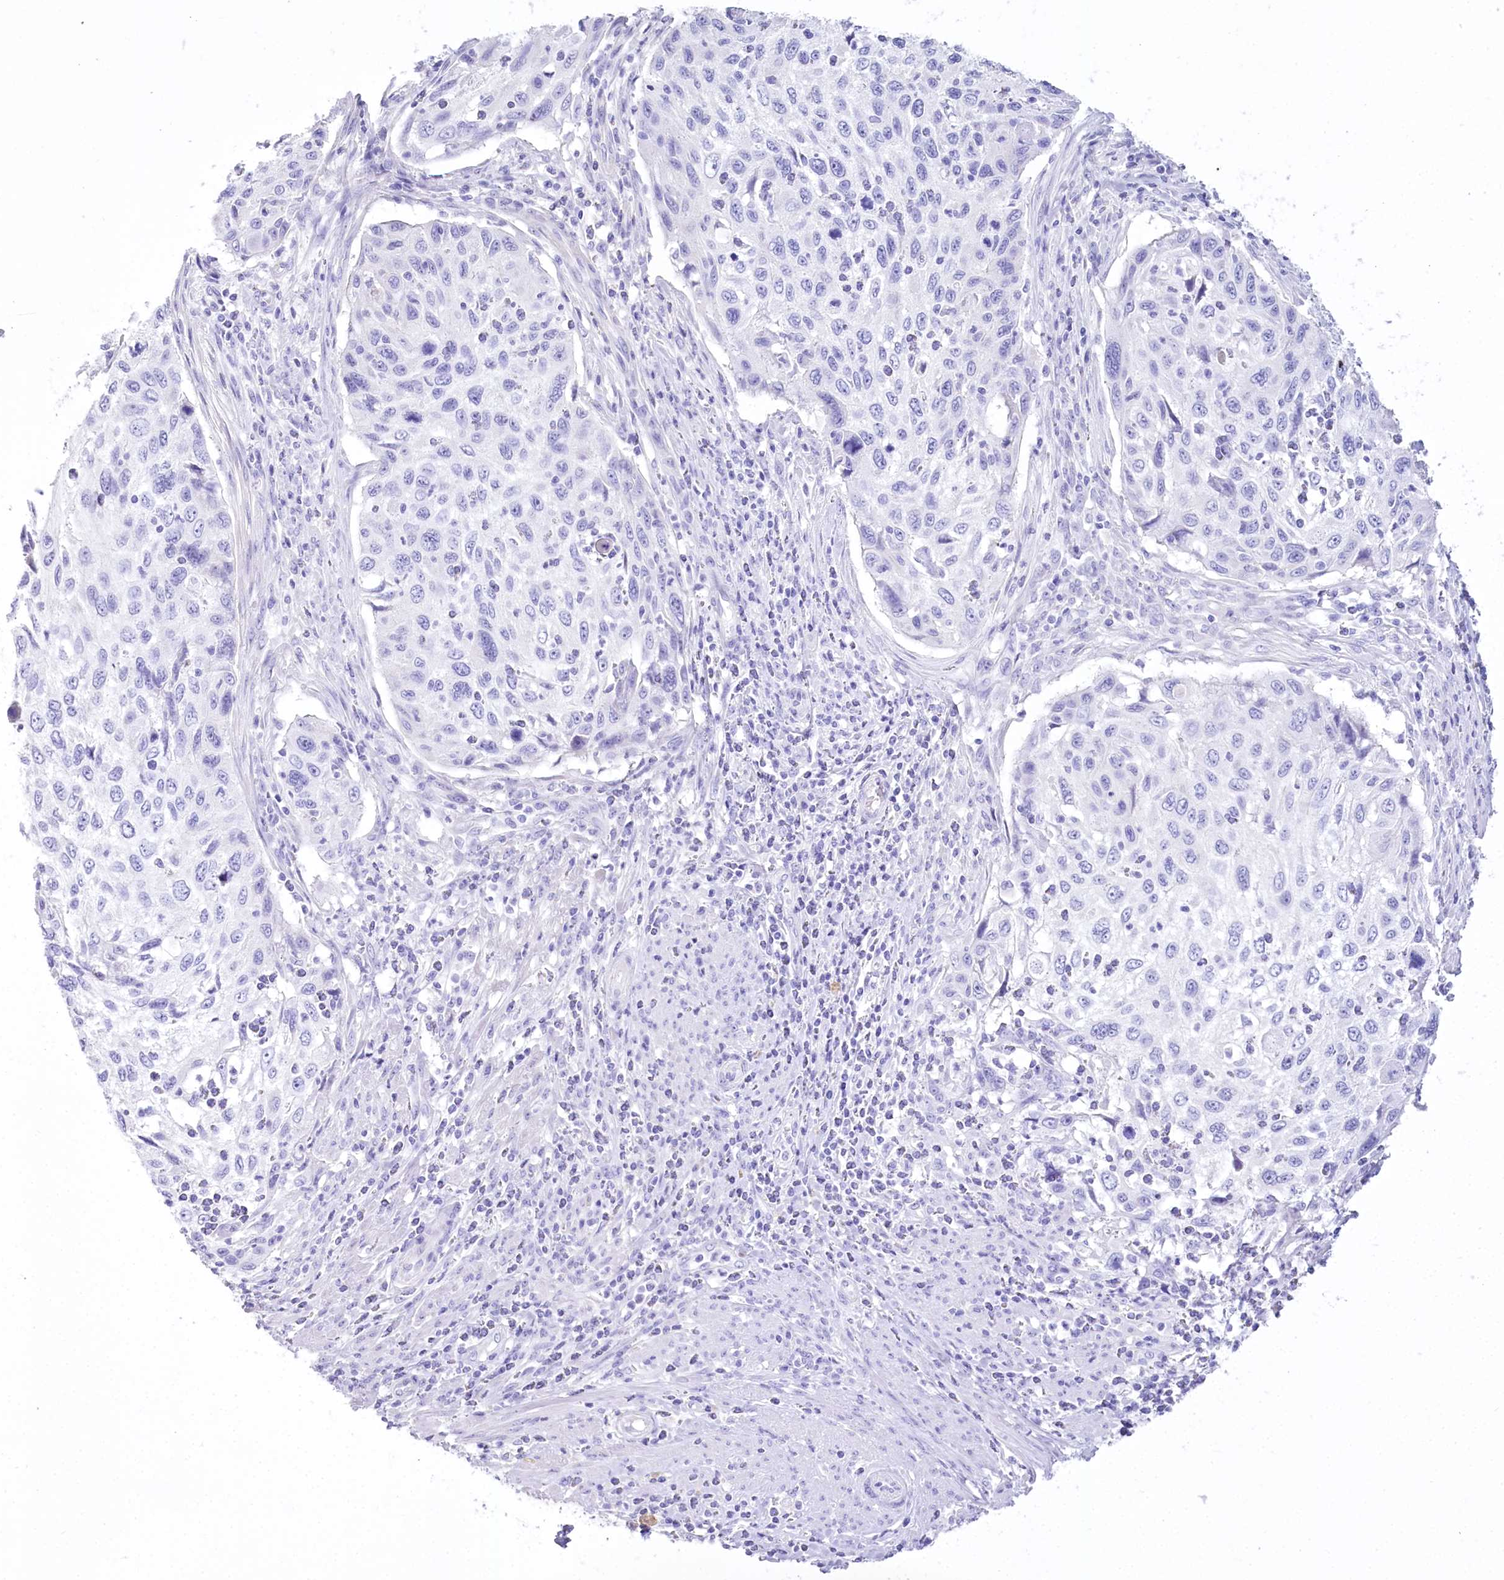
{"staining": {"intensity": "negative", "quantity": "none", "location": "none"}, "tissue": "cervical cancer", "cell_type": "Tumor cells", "image_type": "cancer", "snomed": [{"axis": "morphology", "description": "Squamous cell carcinoma, NOS"}, {"axis": "topography", "description": "Cervix"}], "caption": "Tumor cells show no significant positivity in cervical cancer.", "gene": "PBLD", "patient": {"sex": "female", "age": 70}}